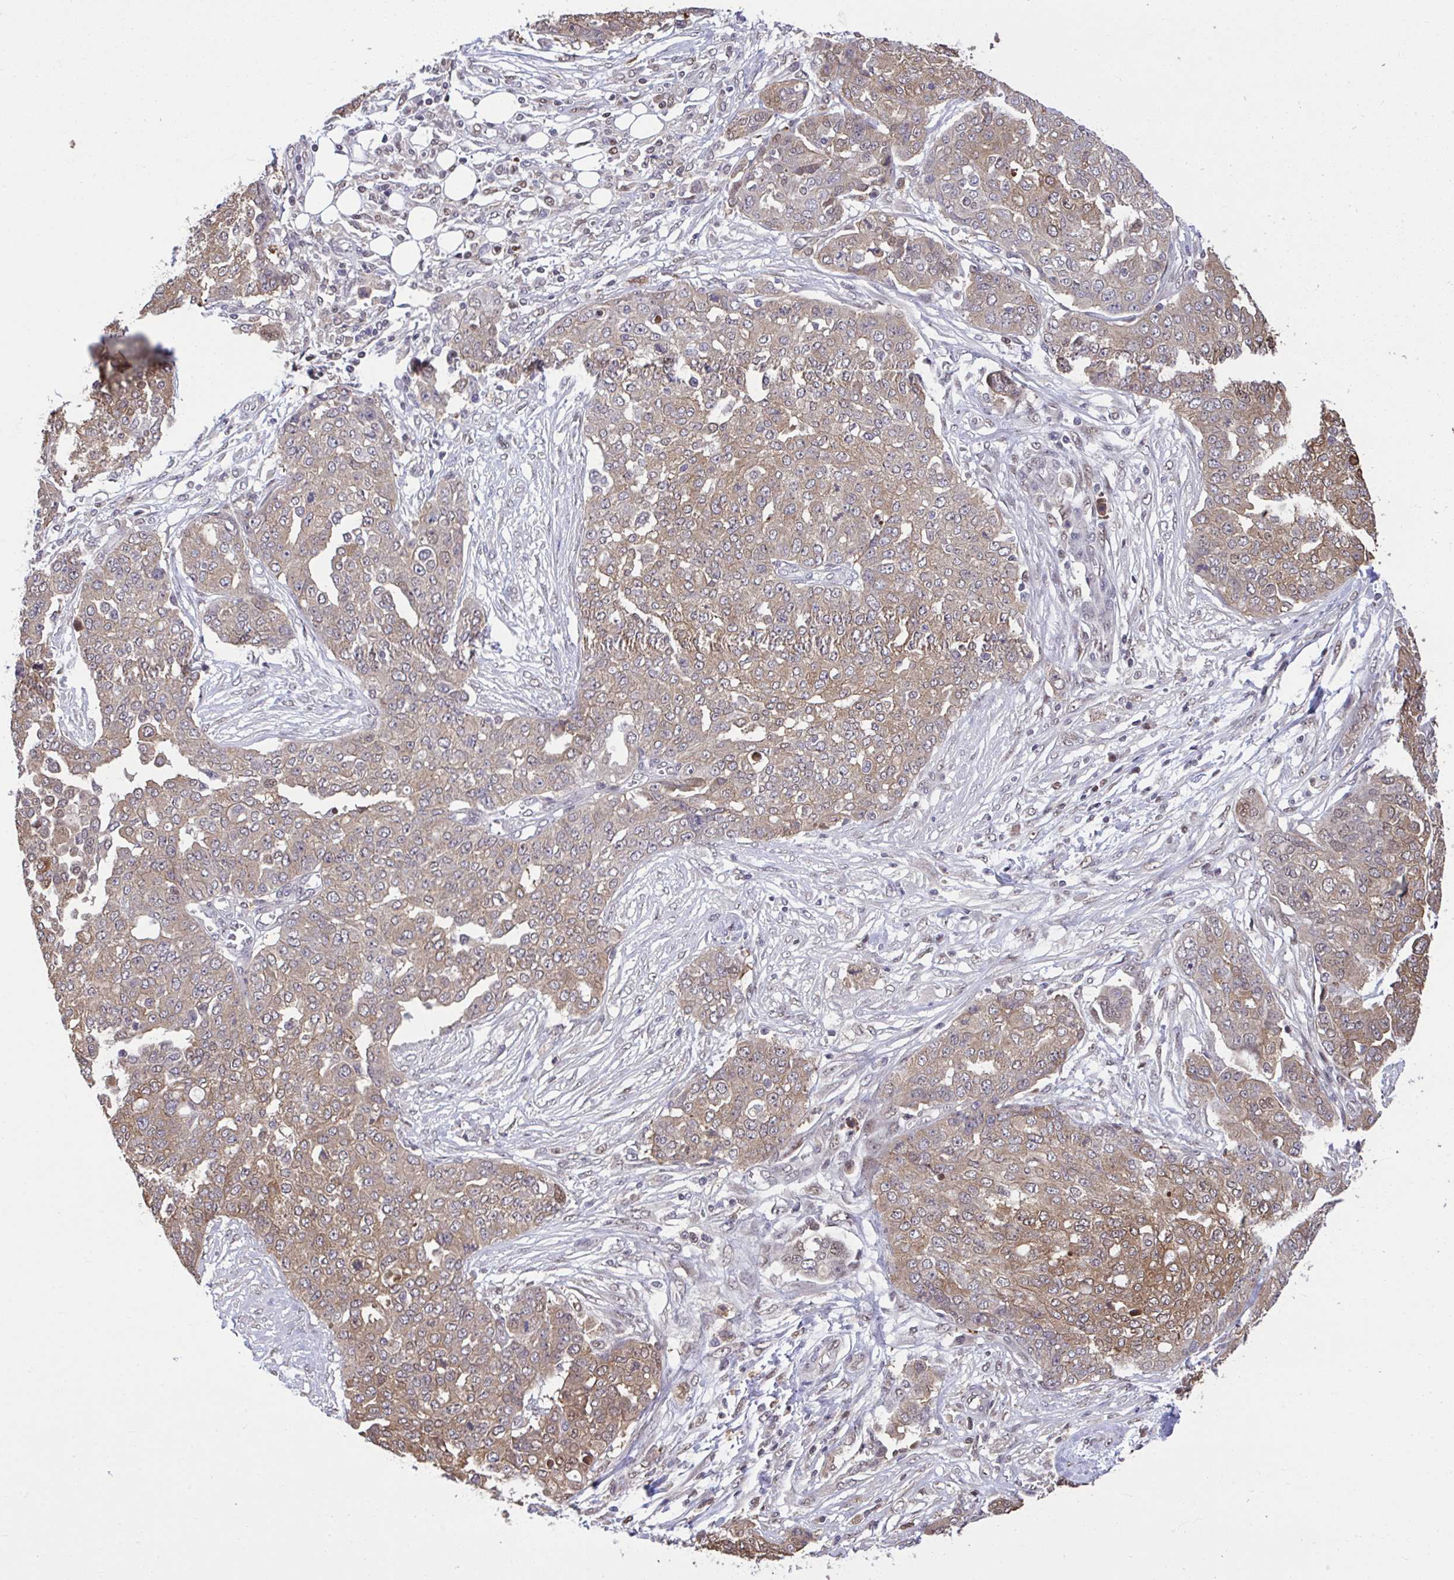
{"staining": {"intensity": "moderate", "quantity": "25%-75%", "location": "cytoplasmic/membranous"}, "tissue": "ovarian cancer", "cell_type": "Tumor cells", "image_type": "cancer", "snomed": [{"axis": "morphology", "description": "Cystadenocarcinoma, serous, NOS"}, {"axis": "topography", "description": "Soft tissue"}, {"axis": "topography", "description": "Ovary"}], "caption": "Immunohistochemical staining of human ovarian cancer reveals moderate cytoplasmic/membranous protein expression in approximately 25%-75% of tumor cells.", "gene": "GLIS3", "patient": {"sex": "female", "age": 57}}